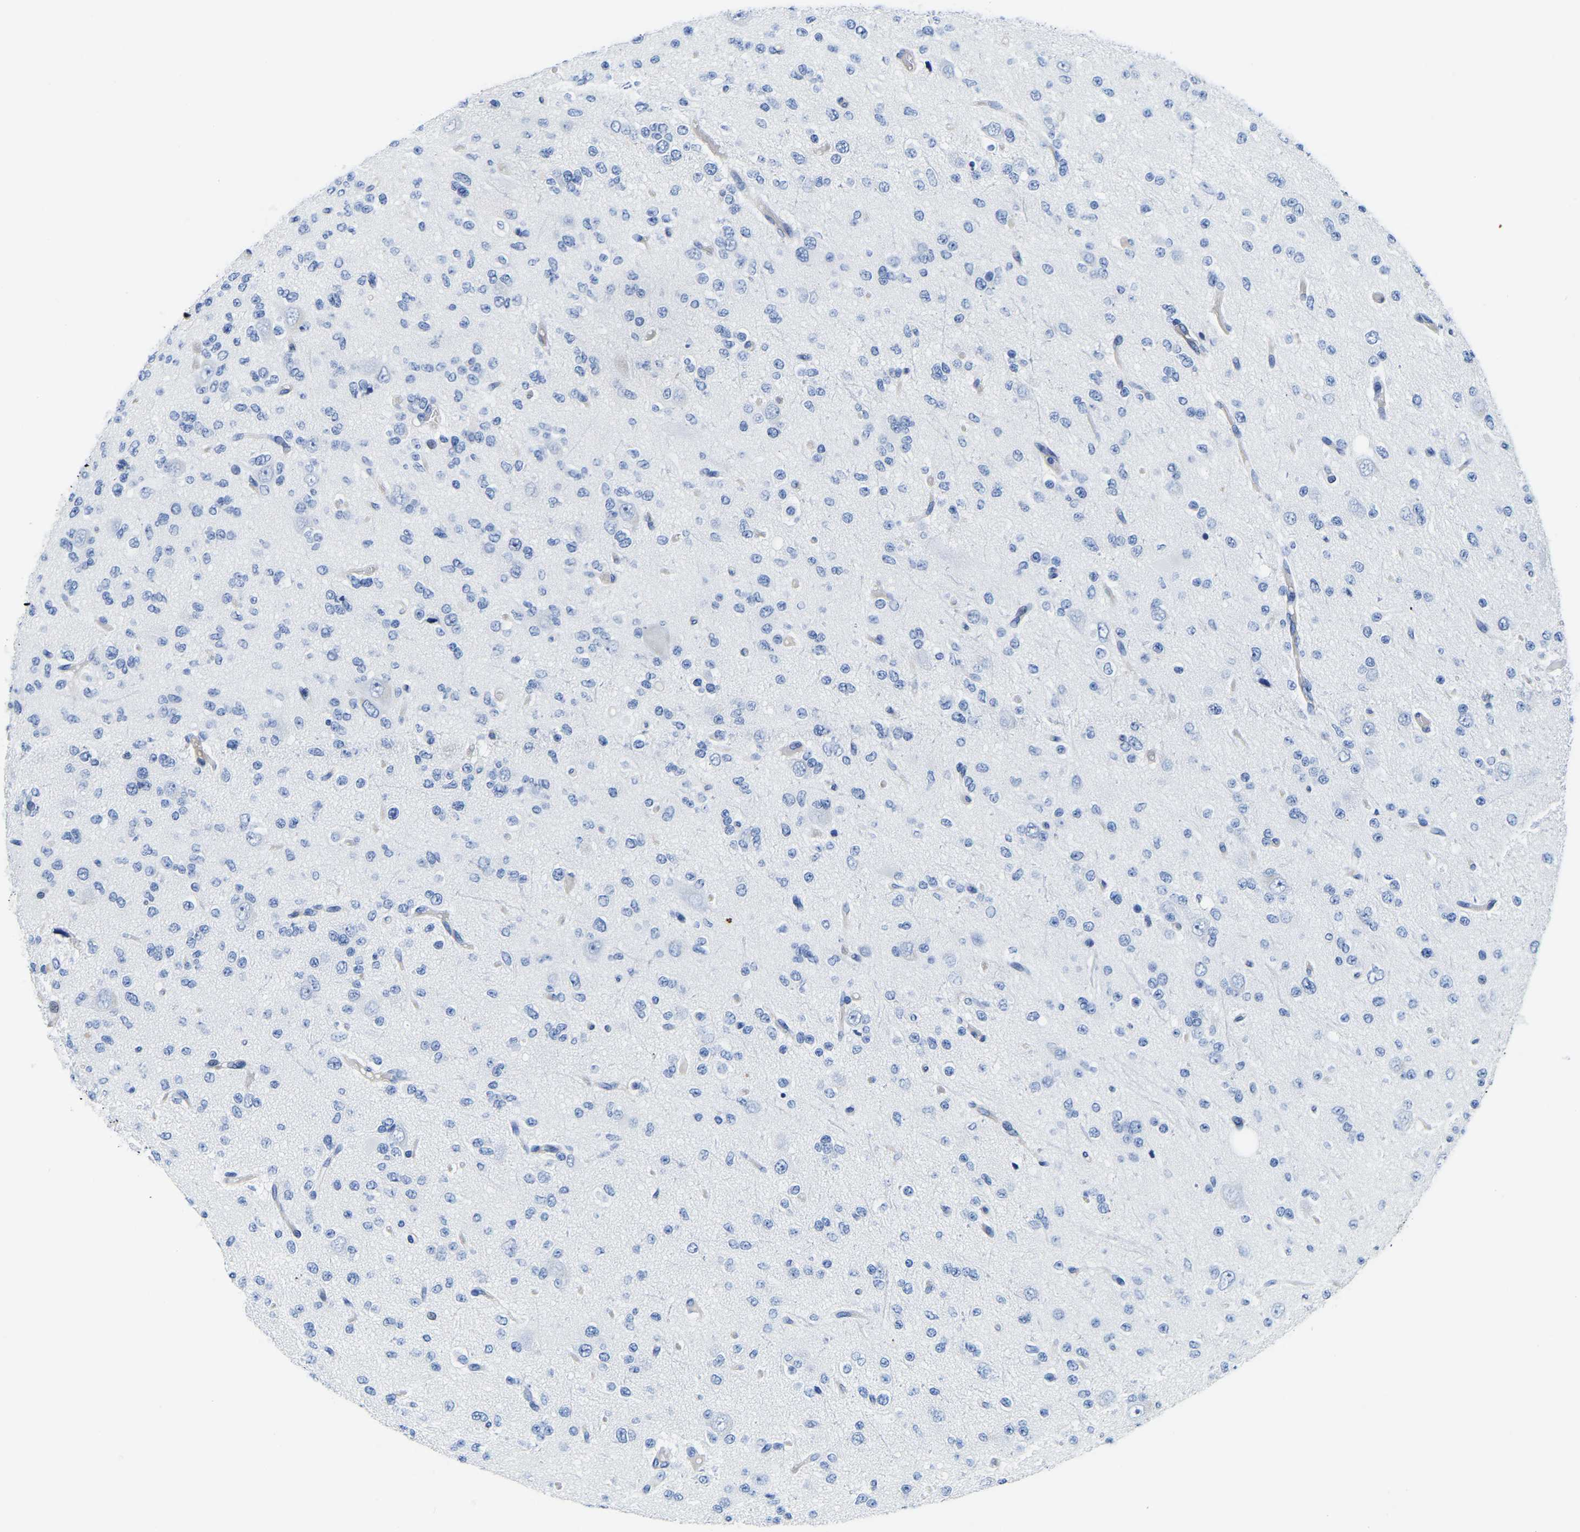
{"staining": {"intensity": "negative", "quantity": "none", "location": "none"}, "tissue": "glioma", "cell_type": "Tumor cells", "image_type": "cancer", "snomed": [{"axis": "morphology", "description": "Glioma, malignant, Low grade"}, {"axis": "topography", "description": "Brain"}], "caption": "This is an immunohistochemistry histopathology image of human glioma. There is no positivity in tumor cells.", "gene": "UPK3A", "patient": {"sex": "male", "age": 38}}